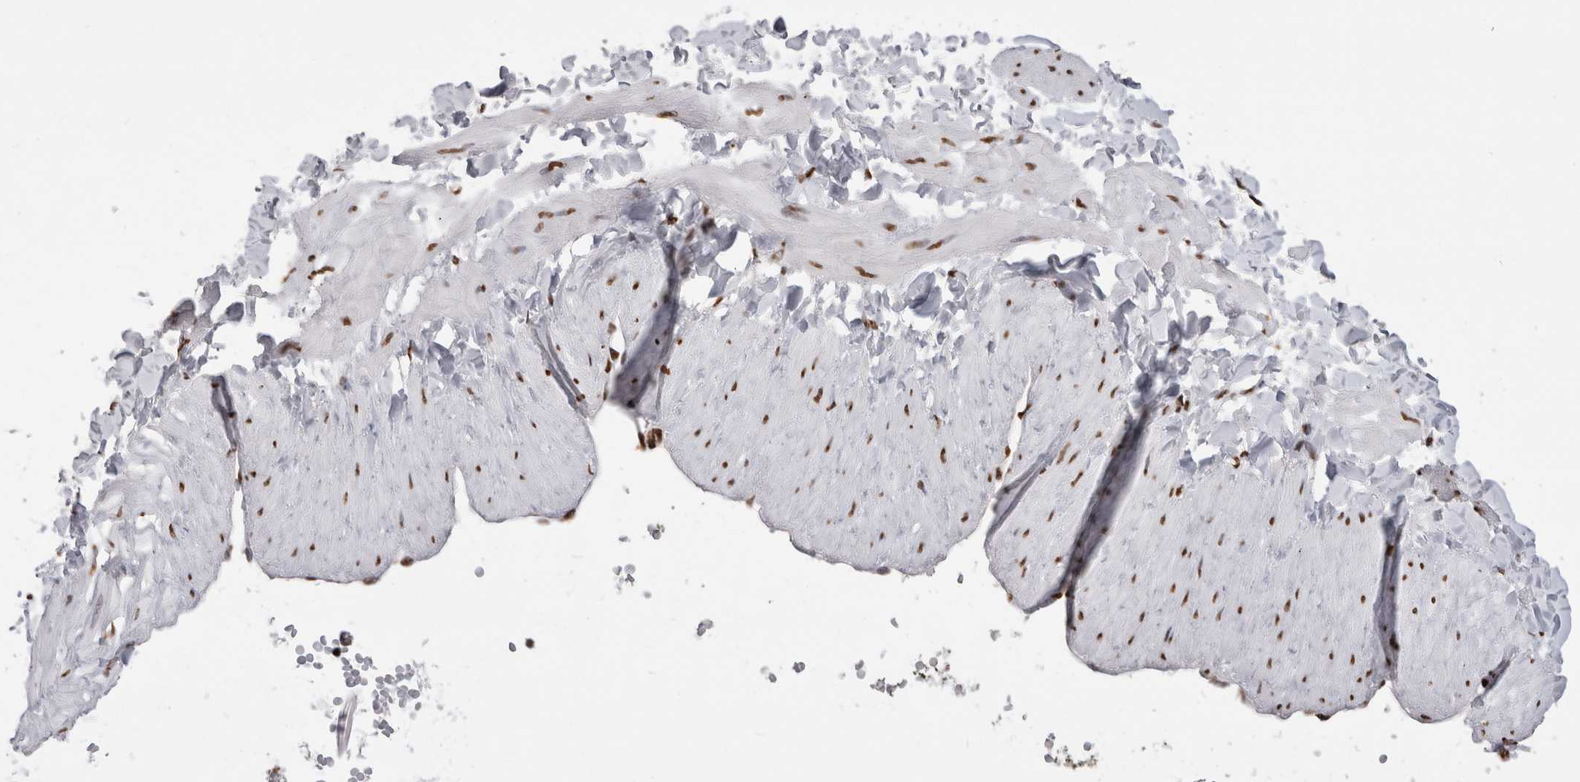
{"staining": {"intensity": "moderate", "quantity": ">75%", "location": "nuclear"}, "tissue": "soft tissue", "cell_type": "Chondrocytes", "image_type": "normal", "snomed": [{"axis": "morphology", "description": "Normal tissue, NOS"}, {"axis": "topography", "description": "Adipose tissue"}, {"axis": "topography", "description": "Vascular tissue"}, {"axis": "topography", "description": "Peripheral nerve tissue"}], "caption": "A micrograph showing moderate nuclear positivity in about >75% of chondrocytes in benign soft tissue, as visualized by brown immunohistochemical staining.", "gene": "ALPK3", "patient": {"sex": "male", "age": 25}}